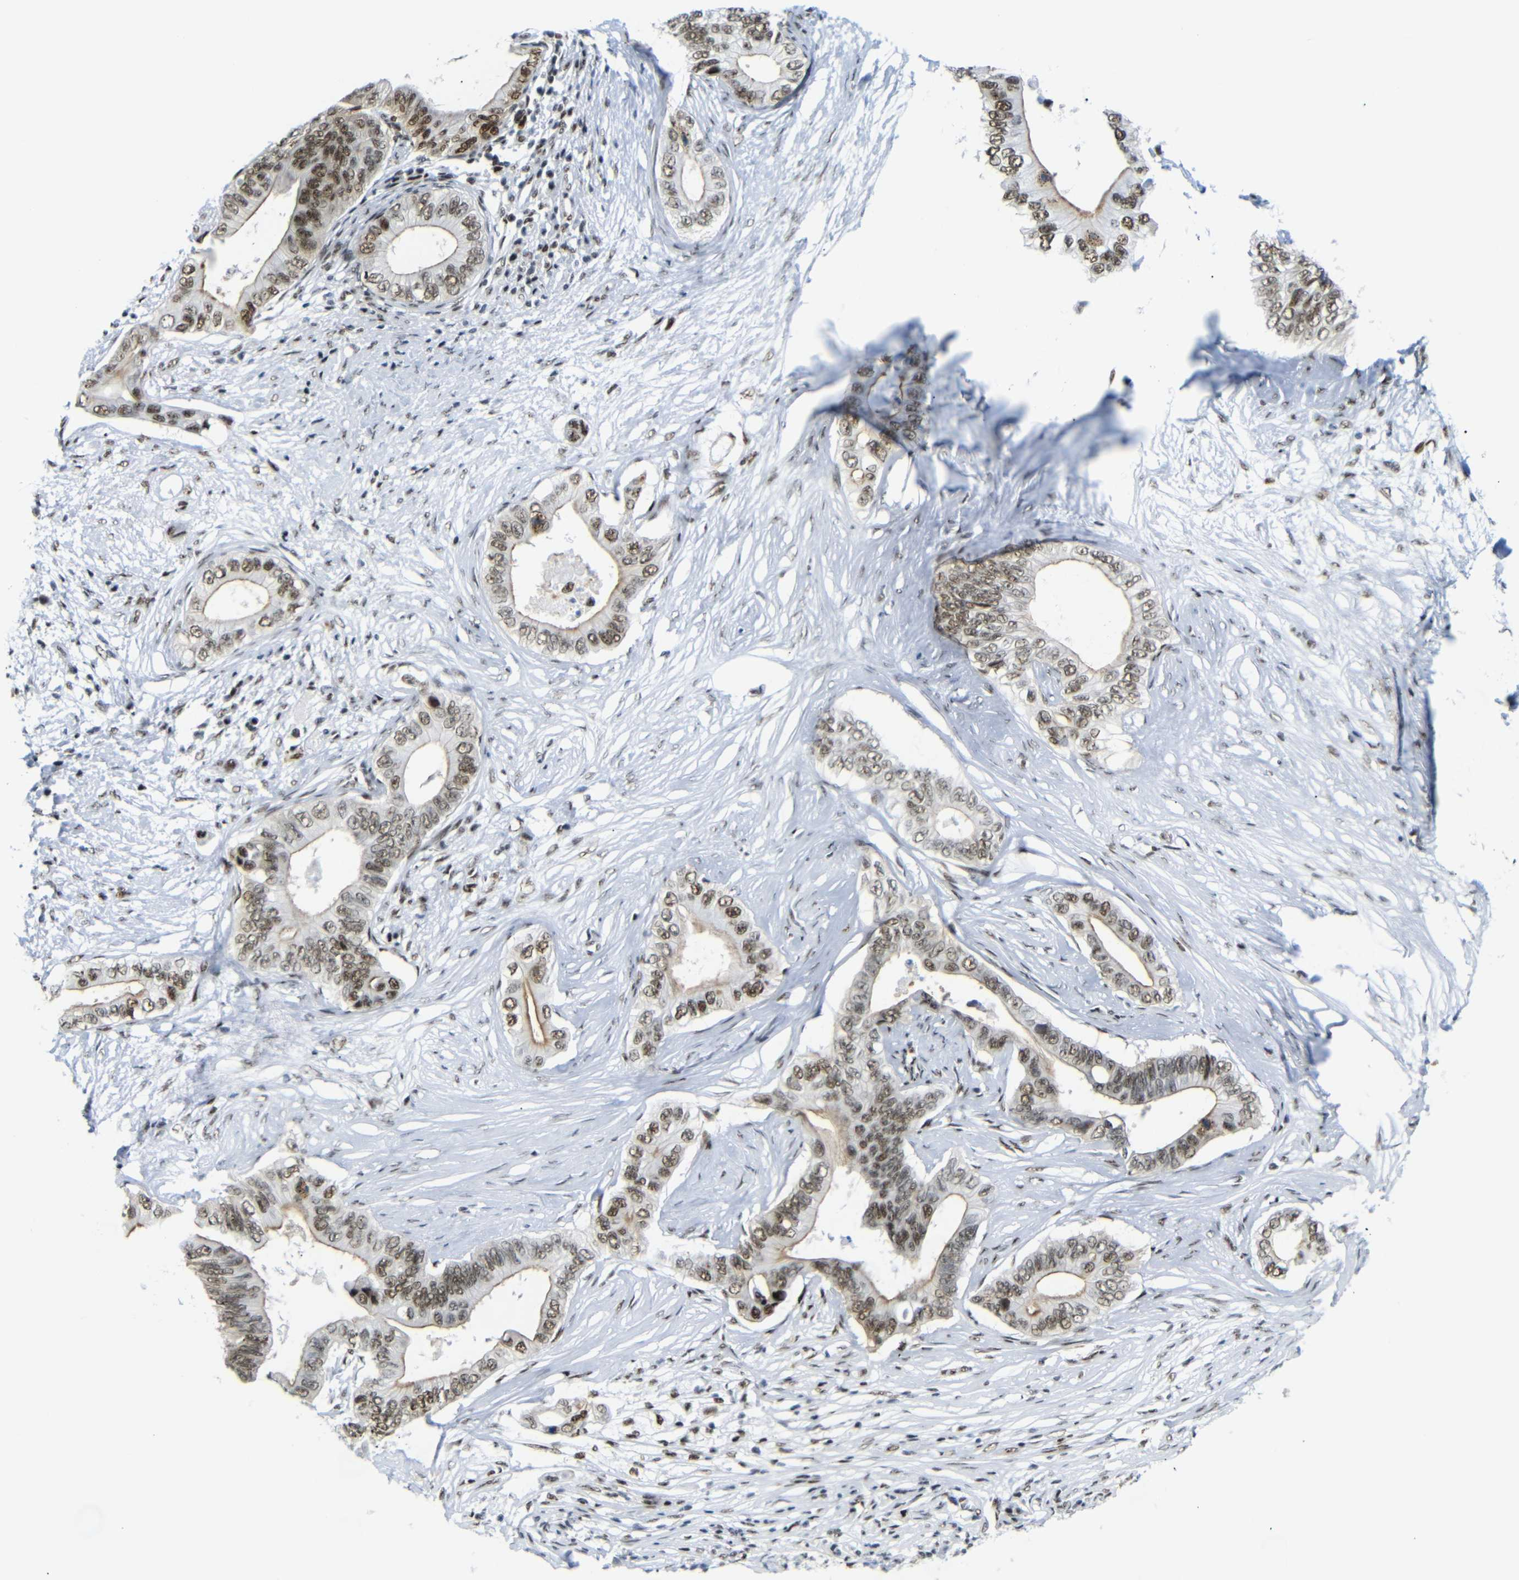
{"staining": {"intensity": "moderate", "quantity": ">75%", "location": "nuclear"}, "tissue": "pancreatic cancer", "cell_type": "Tumor cells", "image_type": "cancer", "snomed": [{"axis": "morphology", "description": "Adenocarcinoma, NOS"}, {"axis": "topography", "description": "Pancreas"}], "caption": "Adenocarcinoma (pancreatic) was stained to show a protein in brown. There is medium levels of moderate nuclear staining in about >75% of tumor cells.", "gene": "TRA2B", "patient": {"sex": "male", "age": 77}}